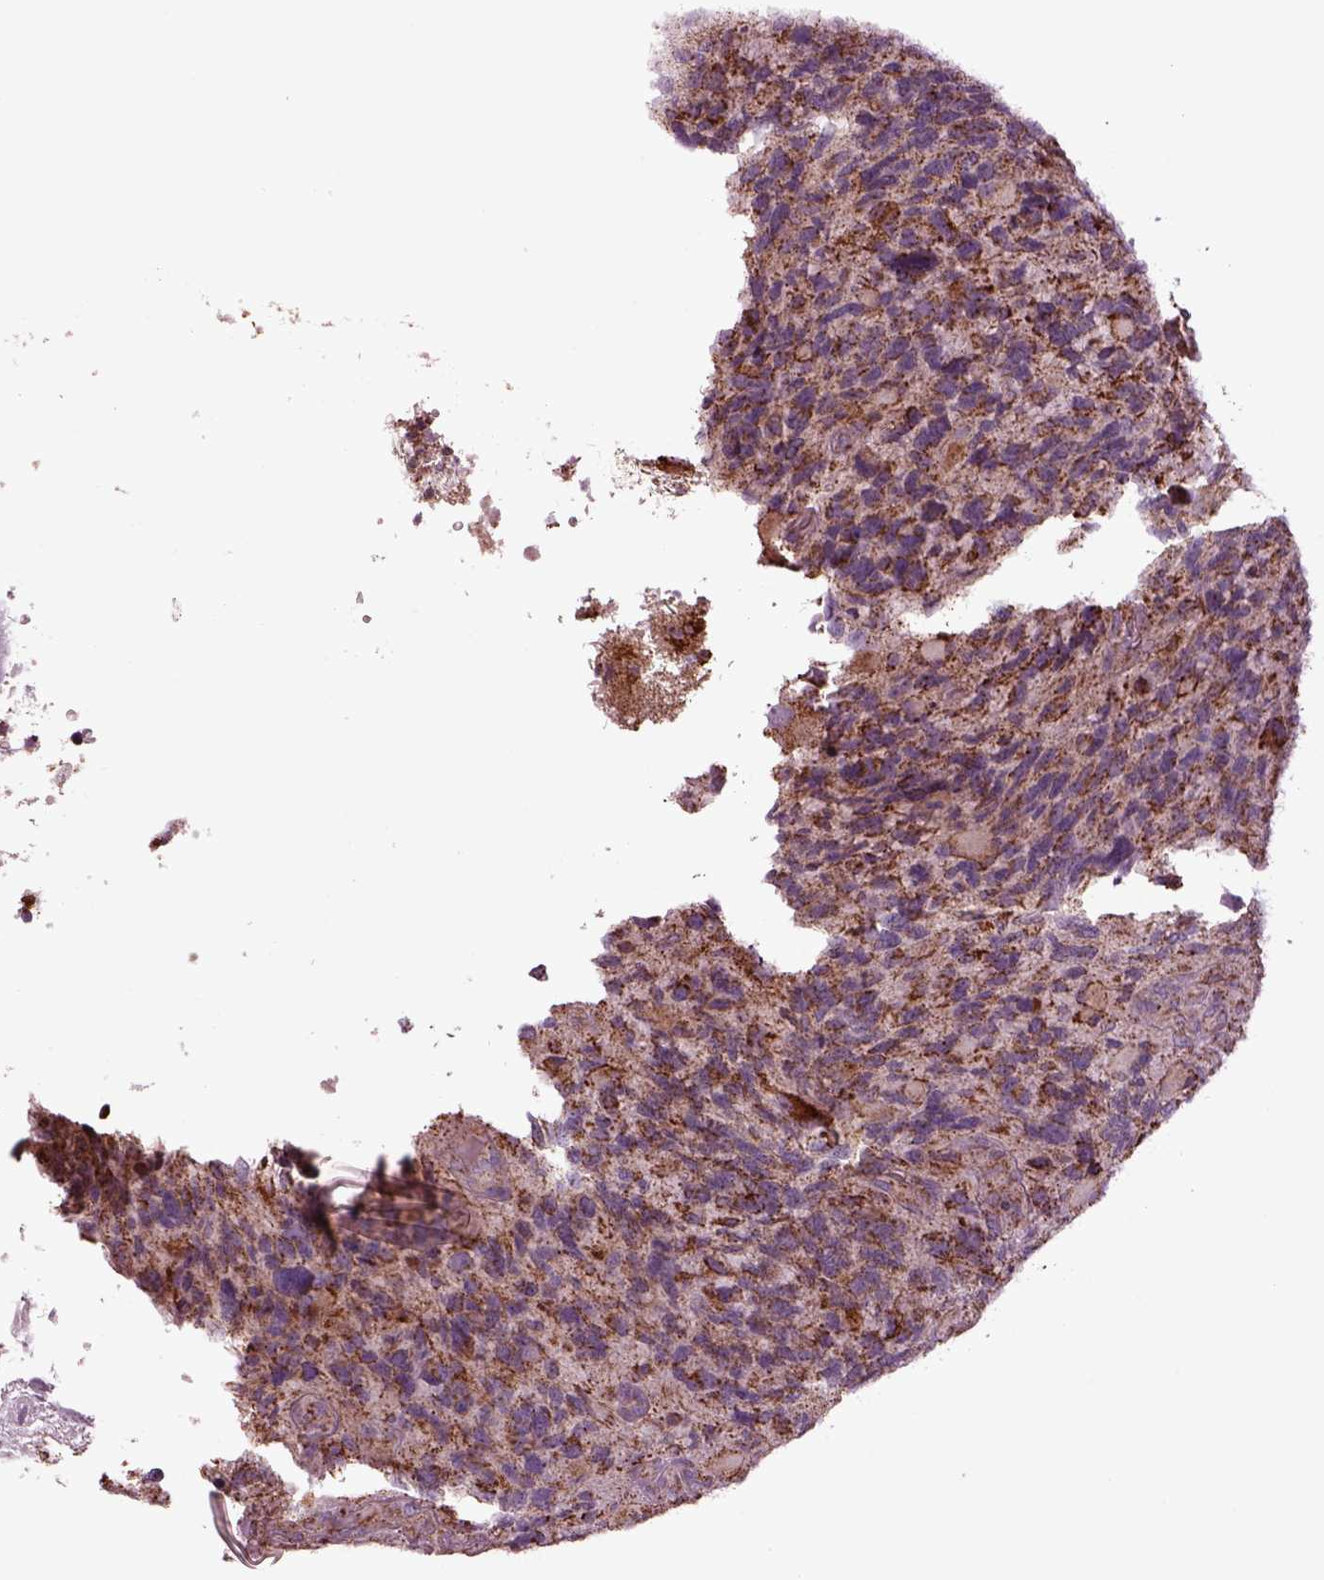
{"staining": {"intensity": "moderate", "quantity": ">75%", "location": "cytoplasmic/membranous"}, "tissue": "glioma", "cell_type": "Tumor cells", "image_type": "cancer", "snomed": [{"axis": "morphology", "description": "Glioma, malignant, High grade"}, {"axis": "topography", "description": "Brain"}], "caption": "Brown immunohistochemical staining in glioma demonstrates moderate cytoplasmic/membranous staining in about >75% of tumor cells. (DAB (3,3'-diaminobenzidine) IHC, brown staining for protein, blue staining for nuclei).", "gene": "TMEM254", "patient": {"sex": "female", "age": 71}}